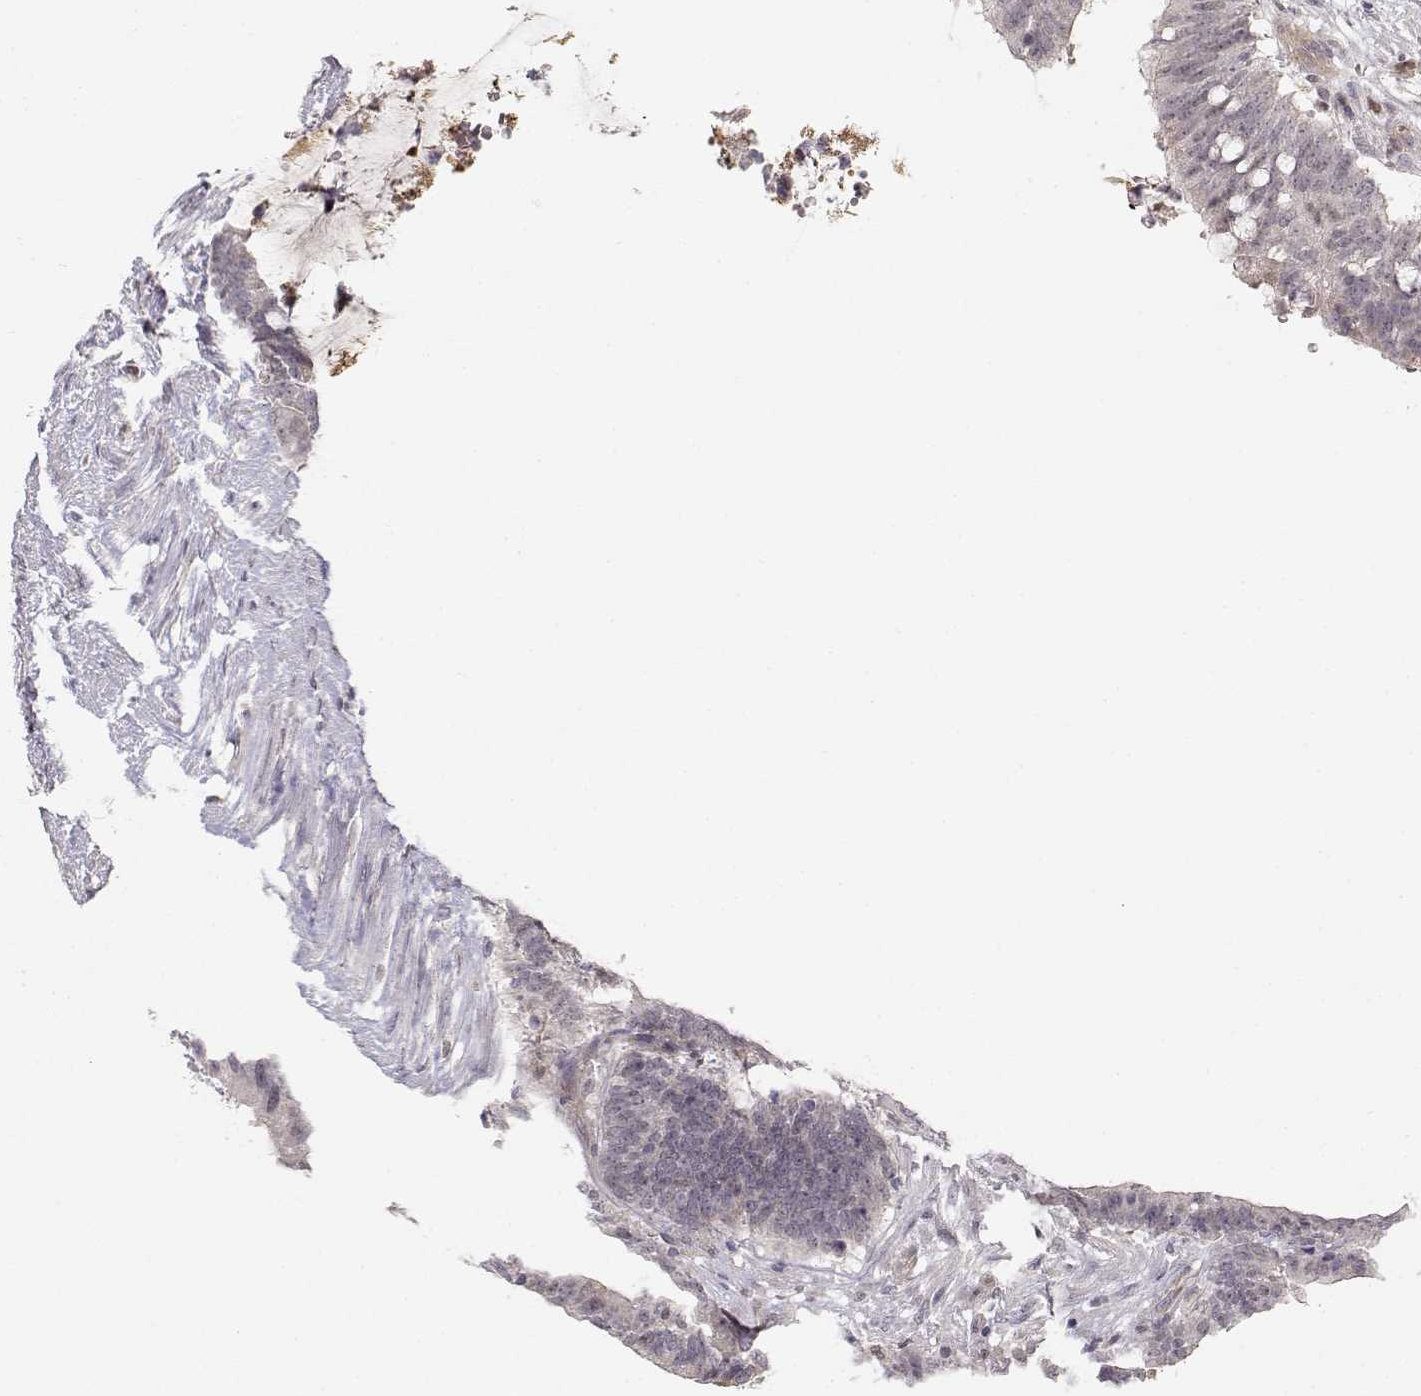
{"staining": {"intensity": "negative", "quantity": "none", "location": "none"}, "tissue": "colorectal cancer", "cell_type": "Tumor cells", "image_type": "cancer", "snomed": [{"axis": "morphology", "description": "Adenocarcinoma, NOS"}, {"axis": "topography", "description": "Colon"}], "caption": "DAB immunohistochemical staining of human colorectal adenocarcinoma reveals no significant expression in tumor cells.", "gene": "EAF2", "patient": {"sex": "female", "age": 43}}